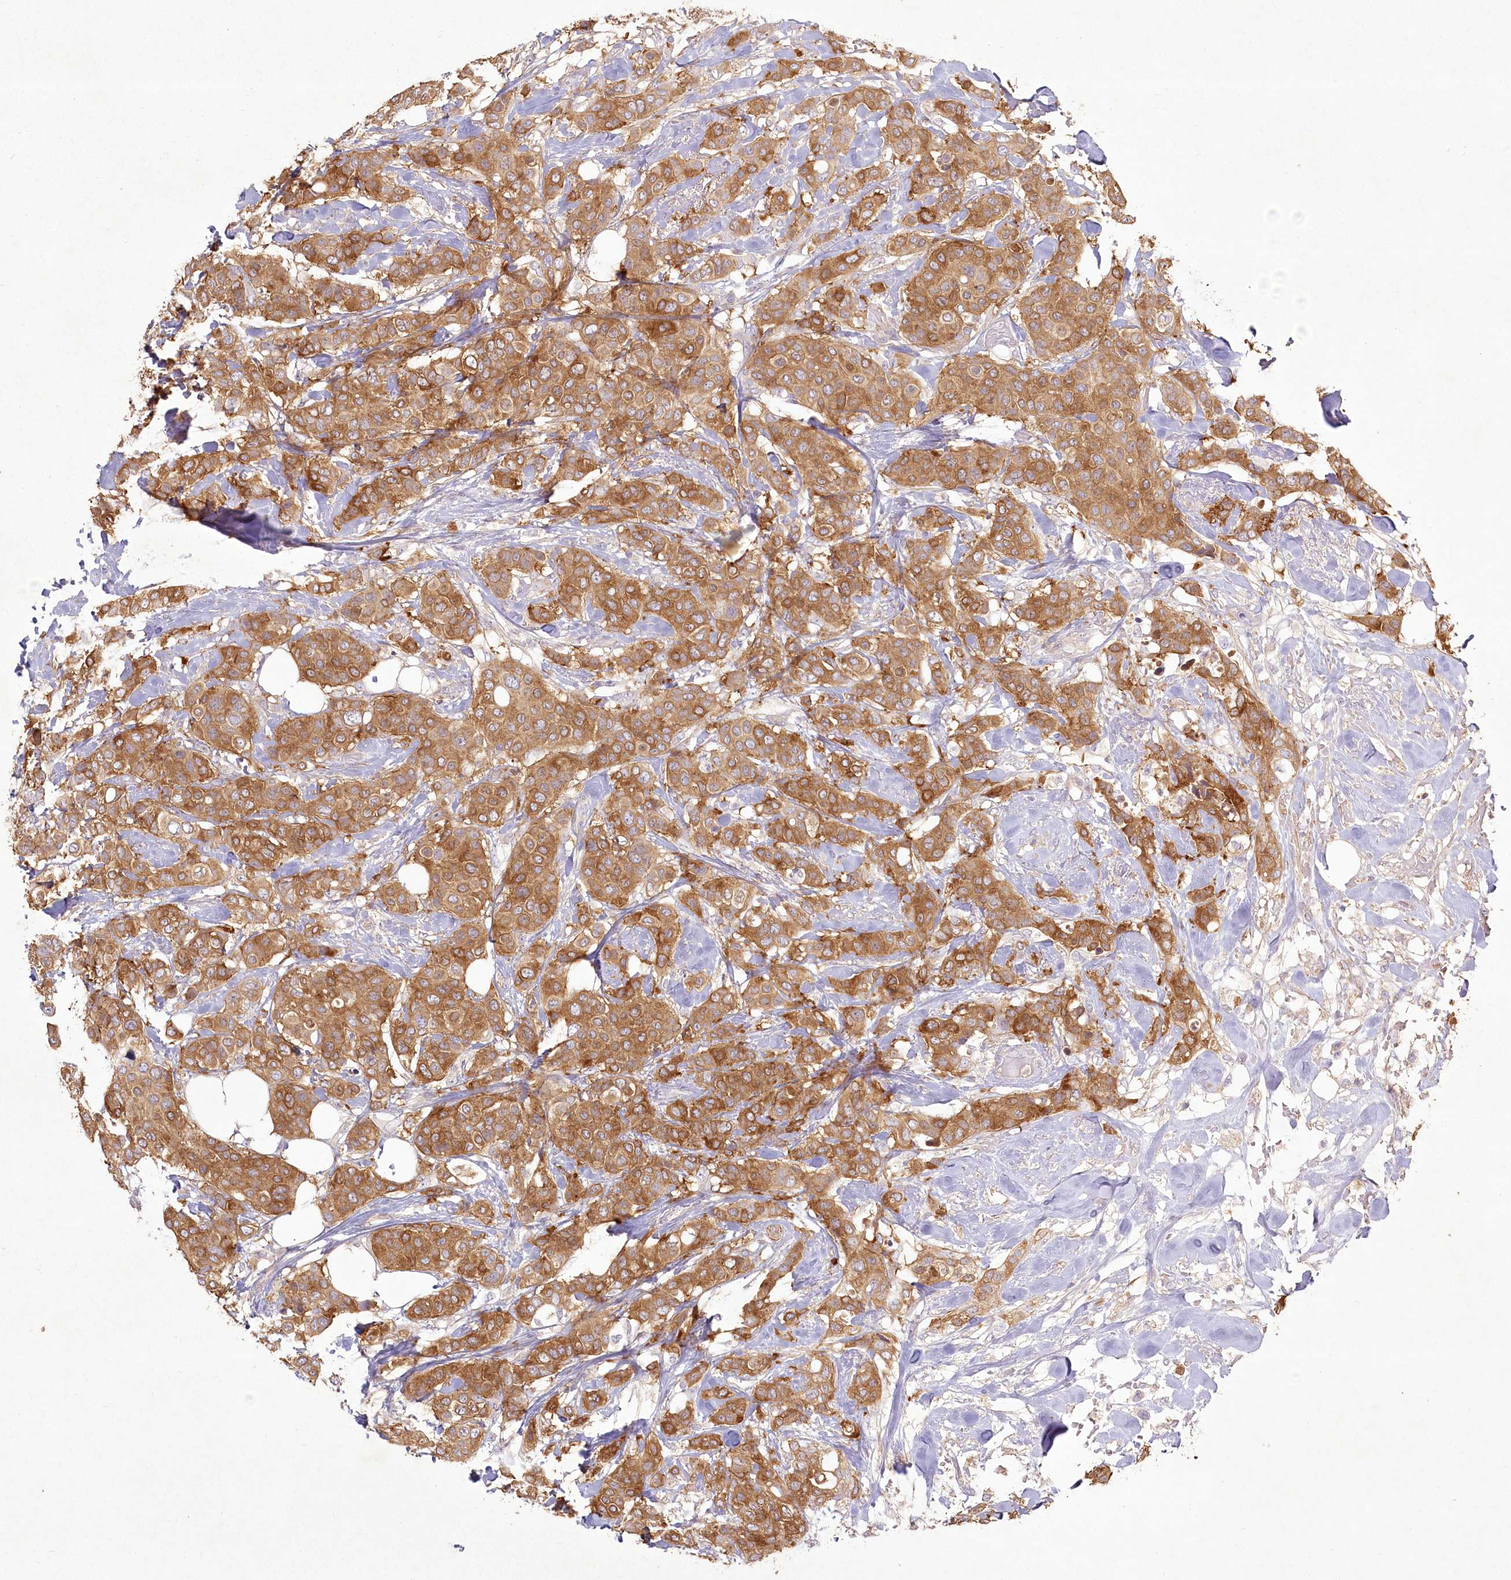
{"staining": {"intensity": "moderate", "quantity": ">75%", "location": "cytoplasmic/membranous"}, "tissue": "breast cancer", "cell_type": "Tumor cells", "image_type": "cancer", "snomed": [{"axis": "morphology", "description": "Lobular carcinoma"}, {"axis": "topography", "description": "Breast"}], "caption": "Tumor cells reveal medium levels of moderate cytoplasmic/membranous positivity in approximately >75% of cells in human breast cancer (lobular carcinoma).", "gene": "INPP4B", "patient": {"sex": "female", "age": 51}}